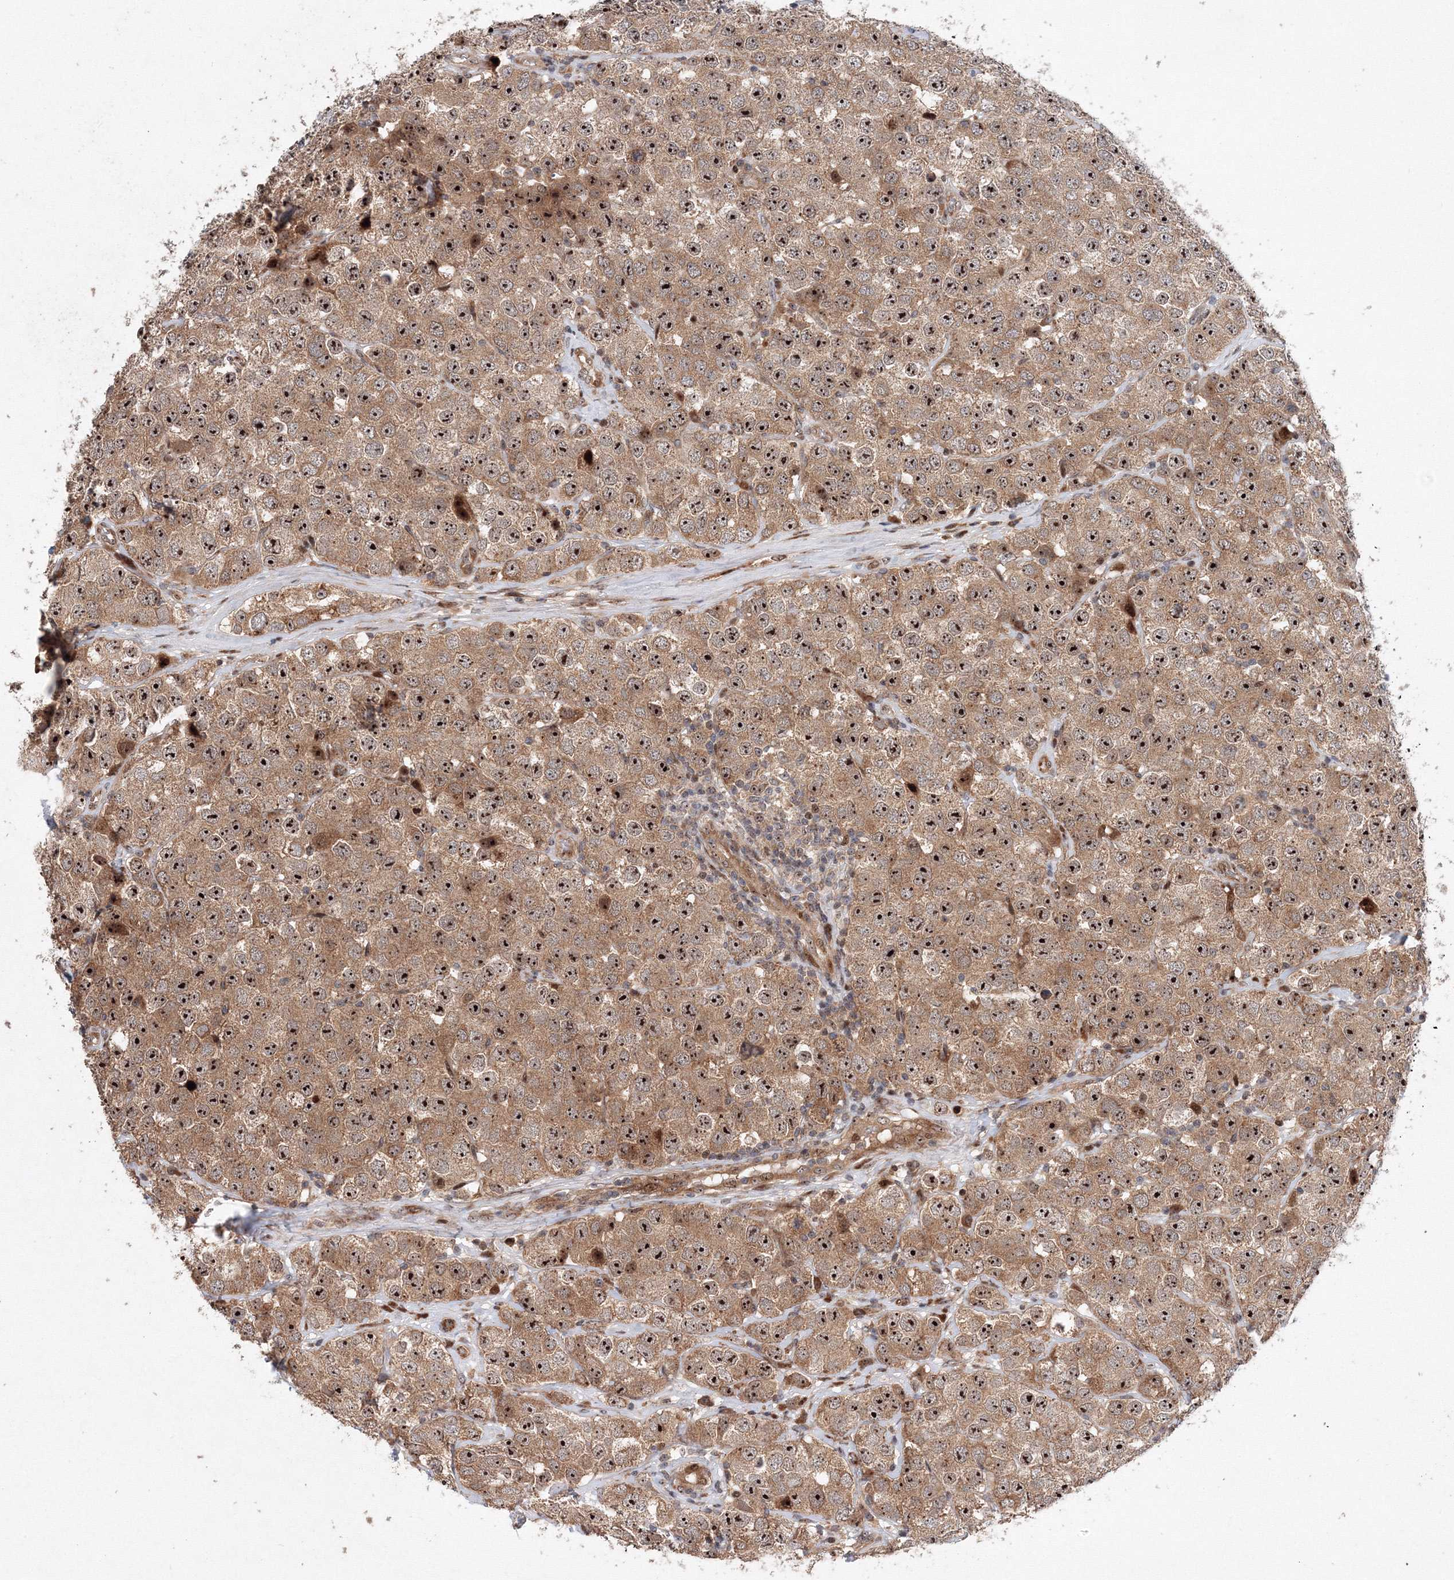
{"staining": {"intensity": "strong", "quantity": ">75%", "location": "cytoplasmic/membranous,nuclear"}, "tissue": "testis cancer", "cell_type": "Tumor cells", "image_type": "cancer", "snomed": [{"axis": "morphology", "description": "Seminoma, NOS"}, {"axis": "topography", "description": "Testis"}], "caption": "The micrograph shows staining of testis seminoma, revealing strong cytoplasmic/membranous and nuclear protein expression (brown color) within tumor cells.", "gene": "ANKAR", "patient": {"sex": "male", "age": 28}}